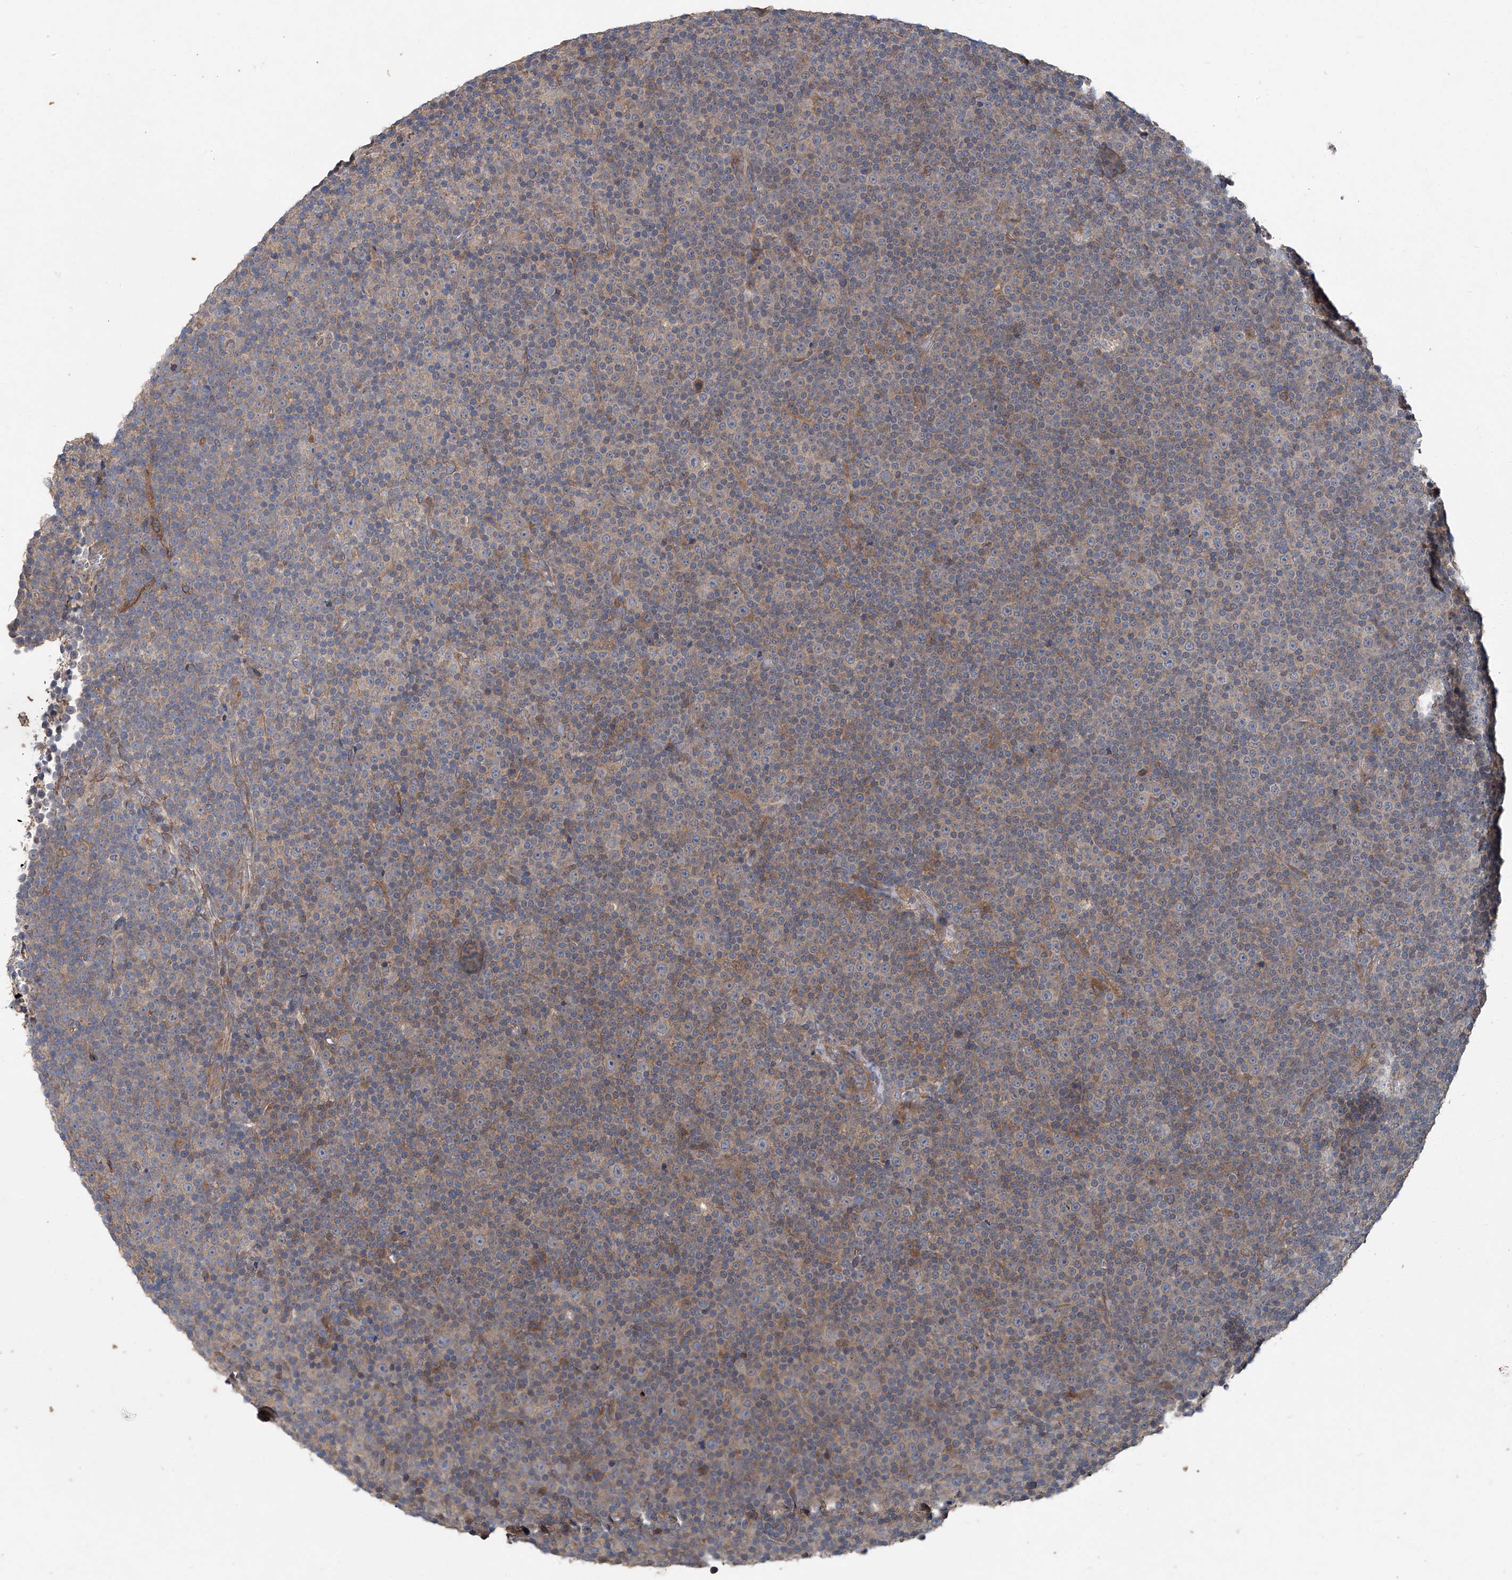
{"staining": {"intensity": "negative", "quantity": "none", "location": "none"}, "tissue": "lymphoma", "cell_type": "Tumor cells", "image_type": "cancer", "snomed": [{"axis": "morphology", "description": "Malignant lymphoma, non-Hodgkin's type, Low grade"}, {"axis": "topography", "description": "Lymph node"}], "caption": "Low-grade malignant lymphoma, non-Hodgkin's type stained for a protein using immunohistochemistry (IHC) demonstrates no staining tumor cells.", "gene": "ANKRD34A", "patient": {"sex": "female", "age": 67}}